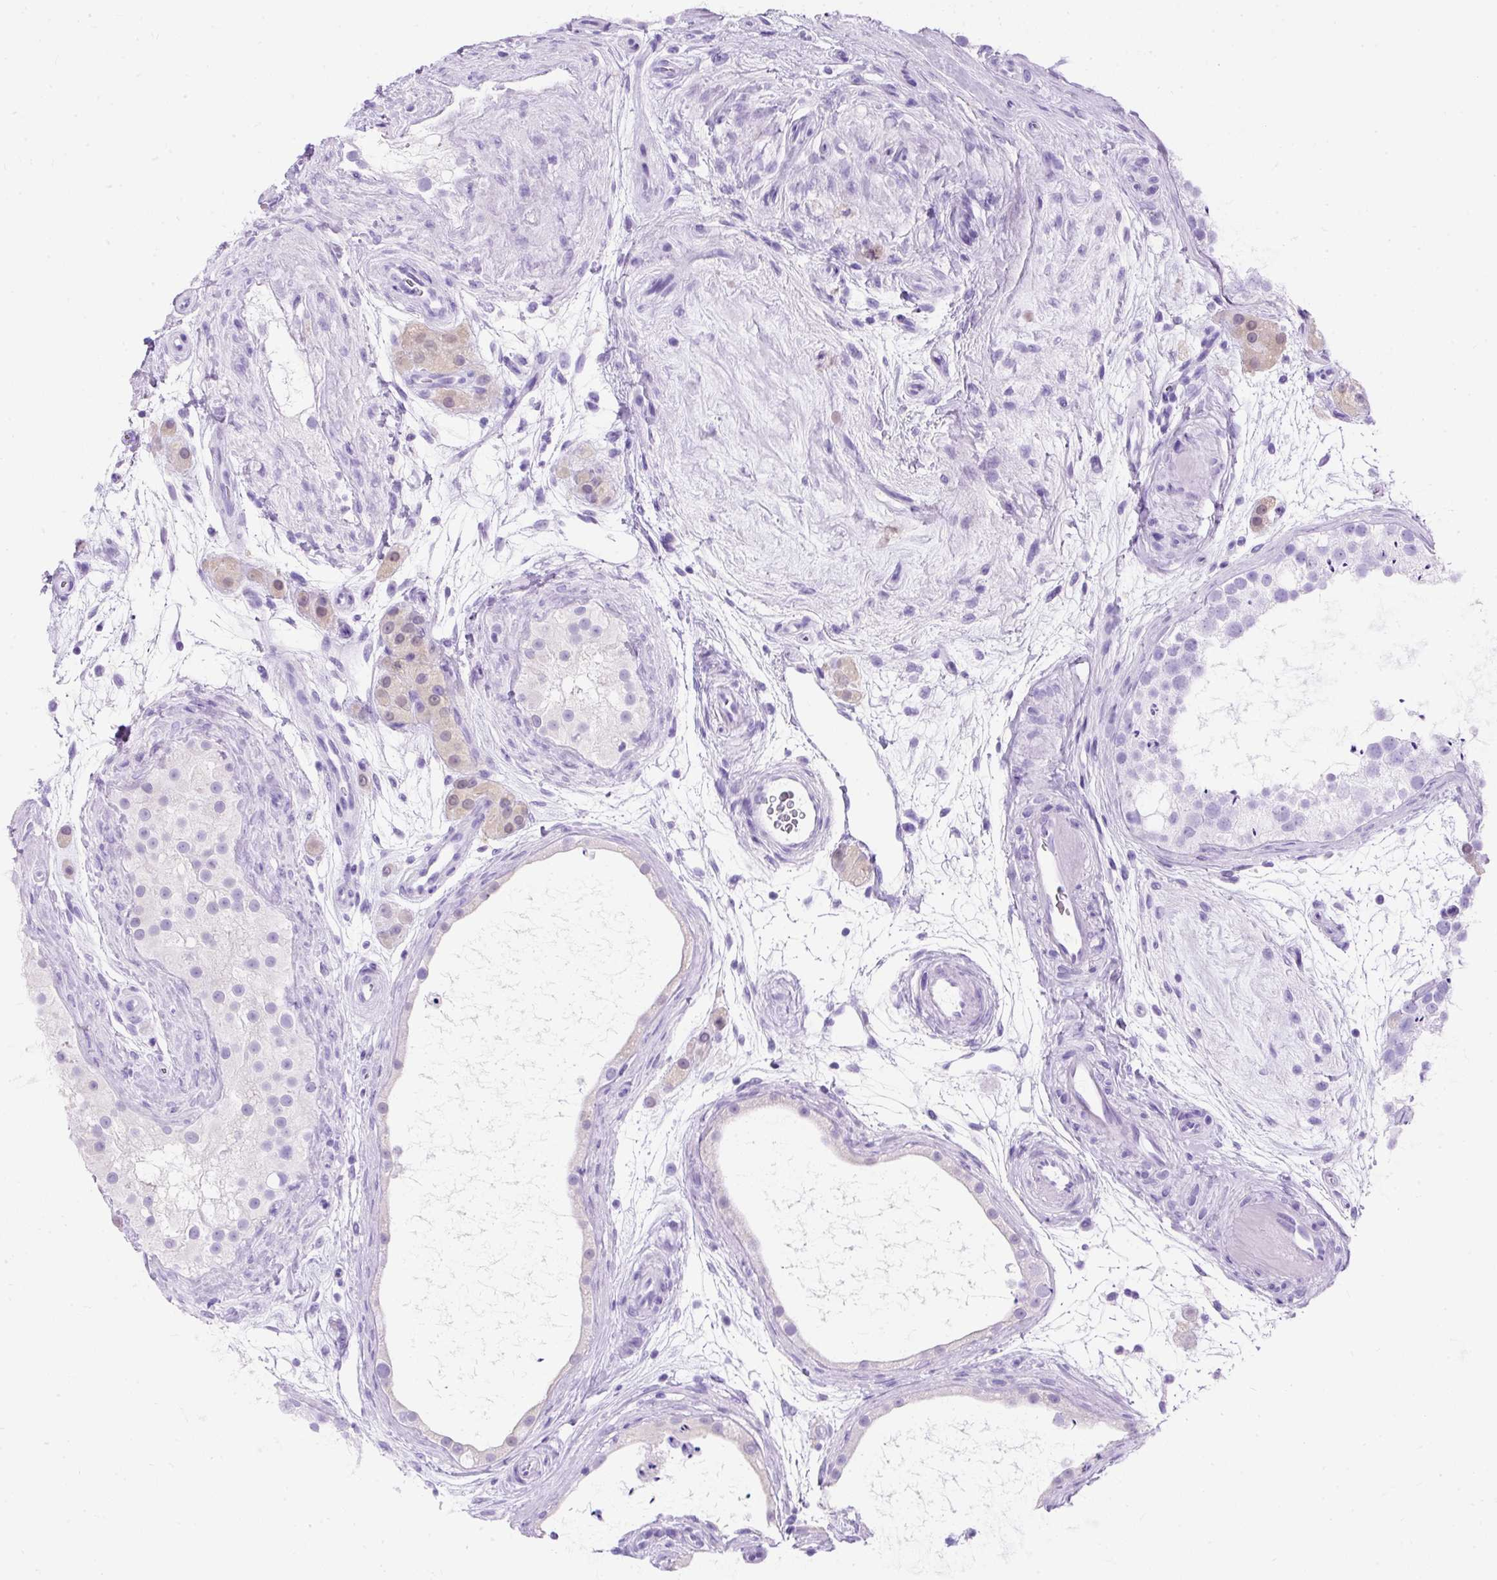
{"staining": {"intensity": "negative", "quantity": "none", "location": "none"}, "tissue": "testis", "cell_type": "Cells in seminiferous ducts", "image_type": "normal", "snomed": [{"axis": "morphology", "description": "Normal tissue, NOS"}, {"axis": "topography", "description": "Testis"}], "caption": "Unremarkable testis was stained to show a protein in brown. There is no significant expression in cells in seminiferous ducts. The staining was performed using DAB to visualize the protein expression in brown, while the nuclei were stained in blue with hematoxylin (Magnification: 20x).", "gene": "PVALB", "patient": {"sex": "male", "age": 41}}